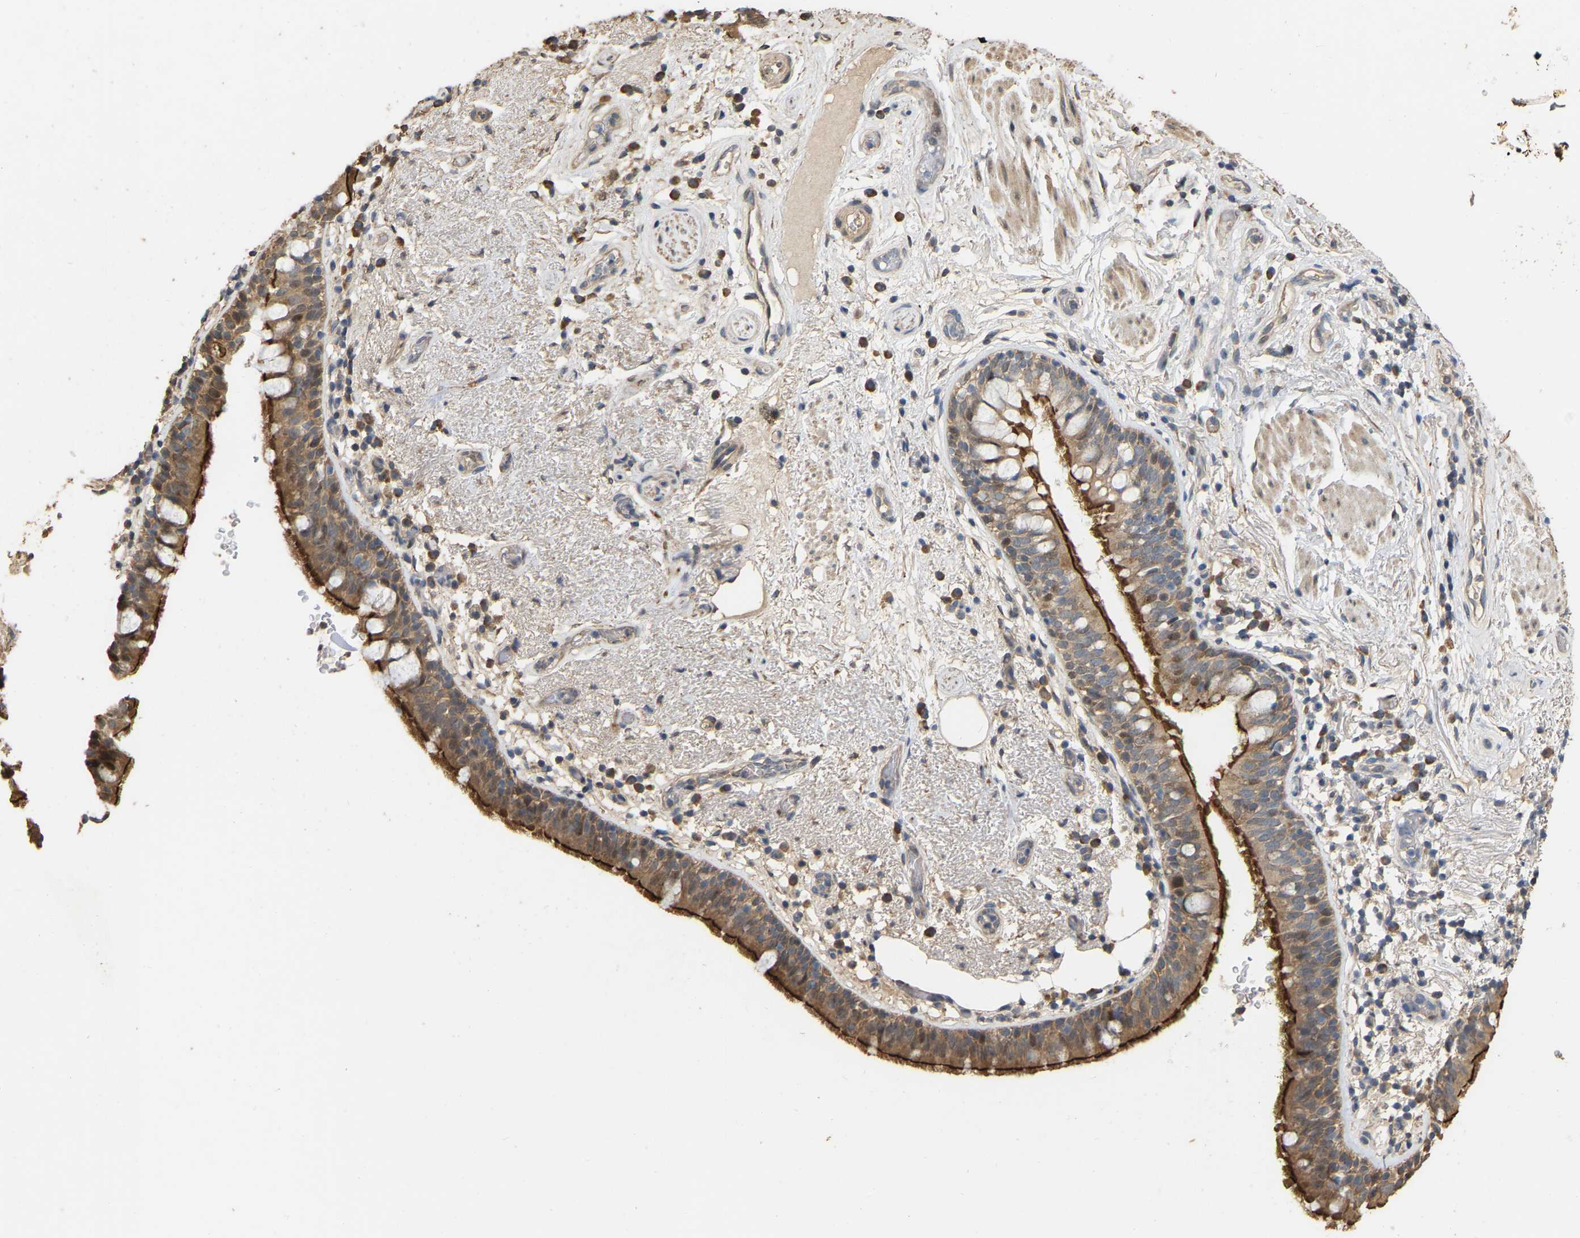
{"staining": {"intensity": "strong", "quantity": ">75%", "location": "cytoplasmic/membranous"}, "tissue": "bronchus", "cell_type": "Respiratory epithelial cells", "image_type": "normal", "snomed": [{"axis": "morphology", "description": "Normal tissue, NOS"}, {"axis": "morphology", "description": "Inflammation, NOS"}, {"axis": "topography", "description": "Cartilage tissue"}, {"axis": "topography", "description": "Bronchus"}], "caption": "The histopathology image demonstrates staining of benign bronchus, revealing strong cytoplasmic/membranous protein positivity (brown color) within respiratory epithelial cells. The staining was performed using DAB to visualize the protein expression in brown, while the nuclei were stained in blue with hematoxylin (Magnification: 20x).", "gene": "NCS1", "patient": {"sex": "male", "age": 77}}